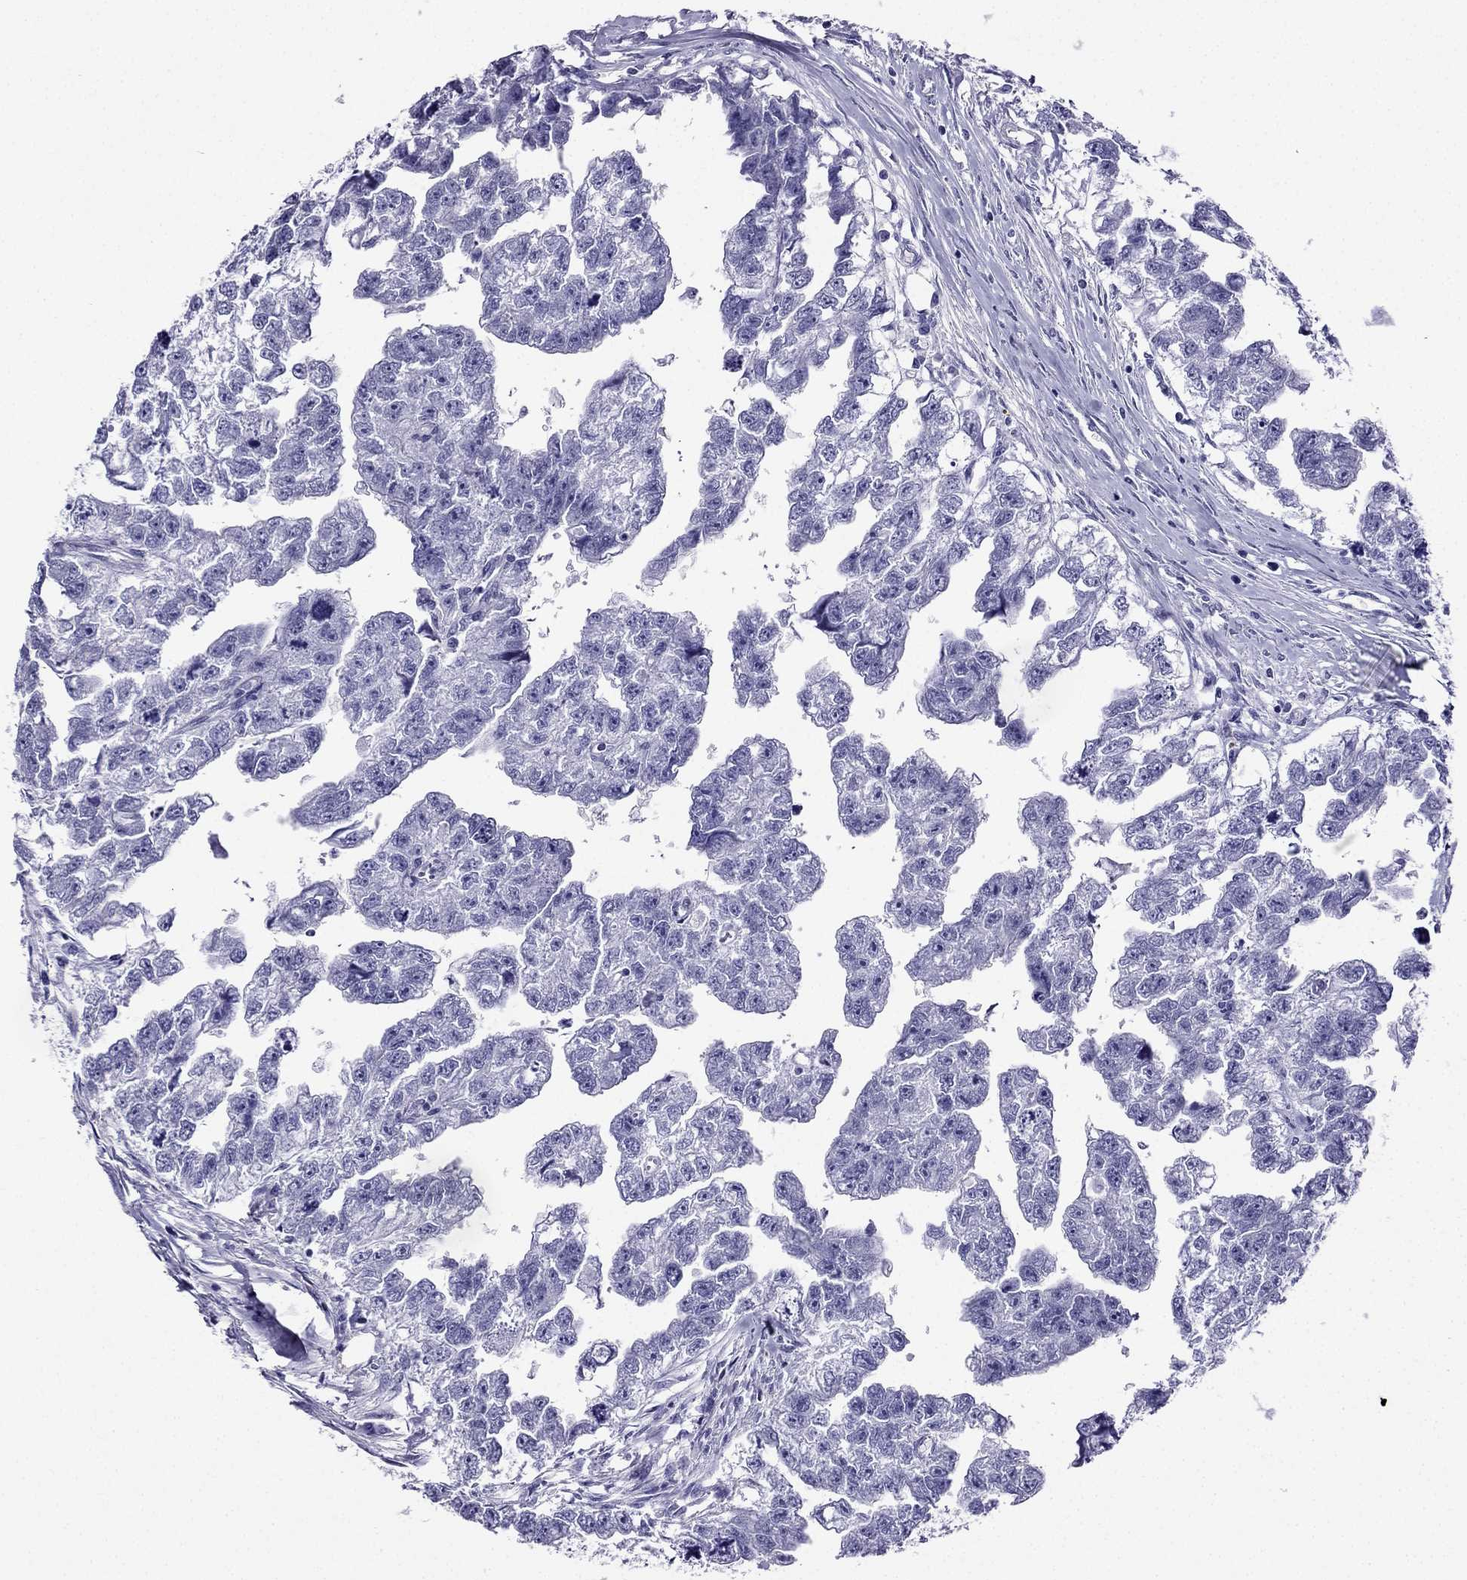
{"staining": {"intensity": "negative", "quantity": "none", "location": "none"}, "tissue": "testis cancer", "cell_type": "Tumor cells", "image_type": "cancer", "snomed": [{"axis": "morphology", "description": "Carcinoma, Embryonal, NOS"}, {"axis": "morphology", "description": "Teratoma, malignant, NOS"}, {"axis": "topography", "description": "Testis"}], "caption": "The immunohistochemistry (IHC) photomicrograph has no significant expression in tumor cells of testis cancer (embryonal carcinoma) tissue. (DAB (3,3'-diaminobenzidine) IHC with hematoxylin counter stain).", "gene": "KCNJ10", "patient": {"sex": "male", "age": 44}}